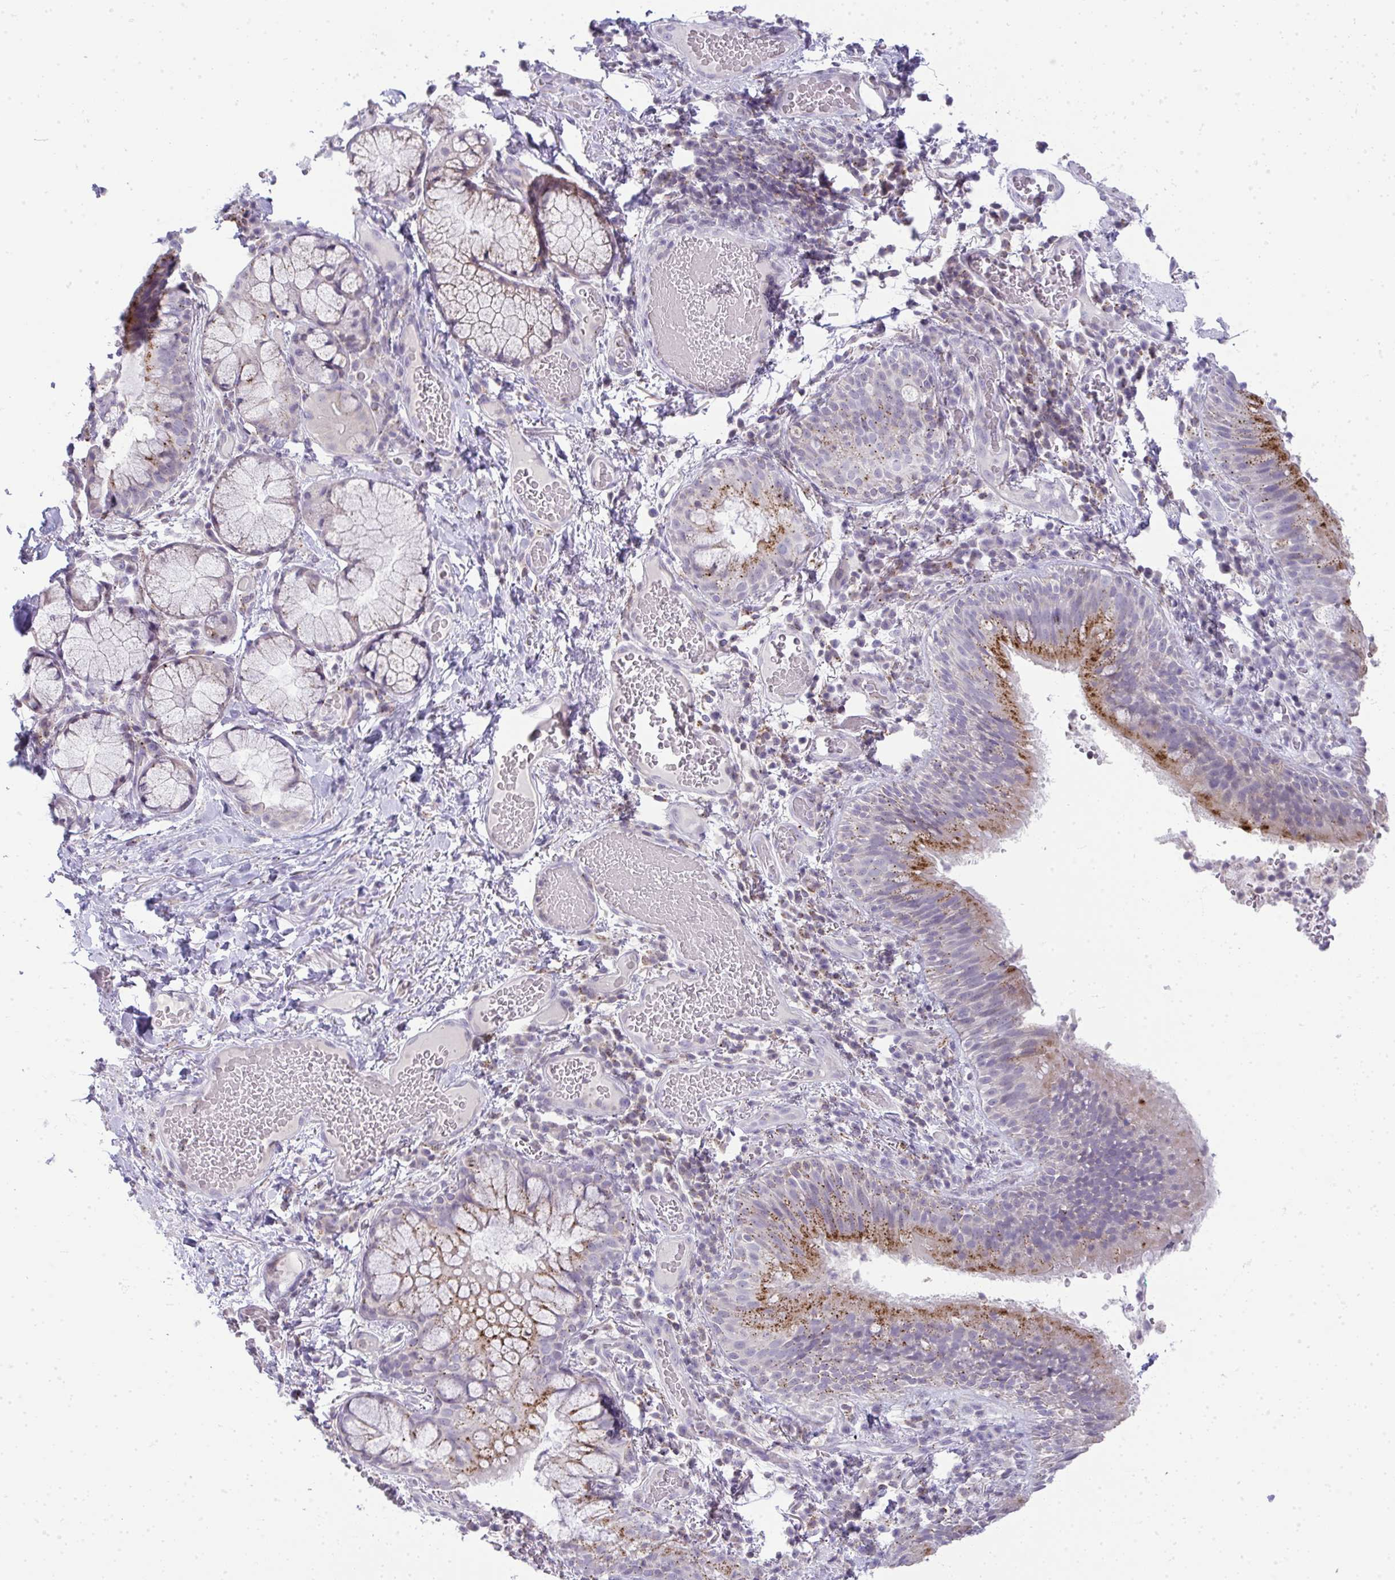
{"staining": {"intensity": "moderate", "quantity": "25%-75%", "location": "cytoplasmic/membranous"}, "tissue": "bronchus", "cell_type": "Respiratory epithelial cells", "image_type": "normal", "snomed": [{"axis": "morphology", "description": "Normal tissue, NOS"}, {"axis": "topography", "description": "Lymph node"}, {"axis": "topography", "description": "Bronchus"}], "caption": "An image of bronchus stained for a protein shows moderate cytoplasmic/membranous brown staining in respiratory epithelial cells.", "gene": "VPS4B", "patient": {"sex": "male", "age": 56}}